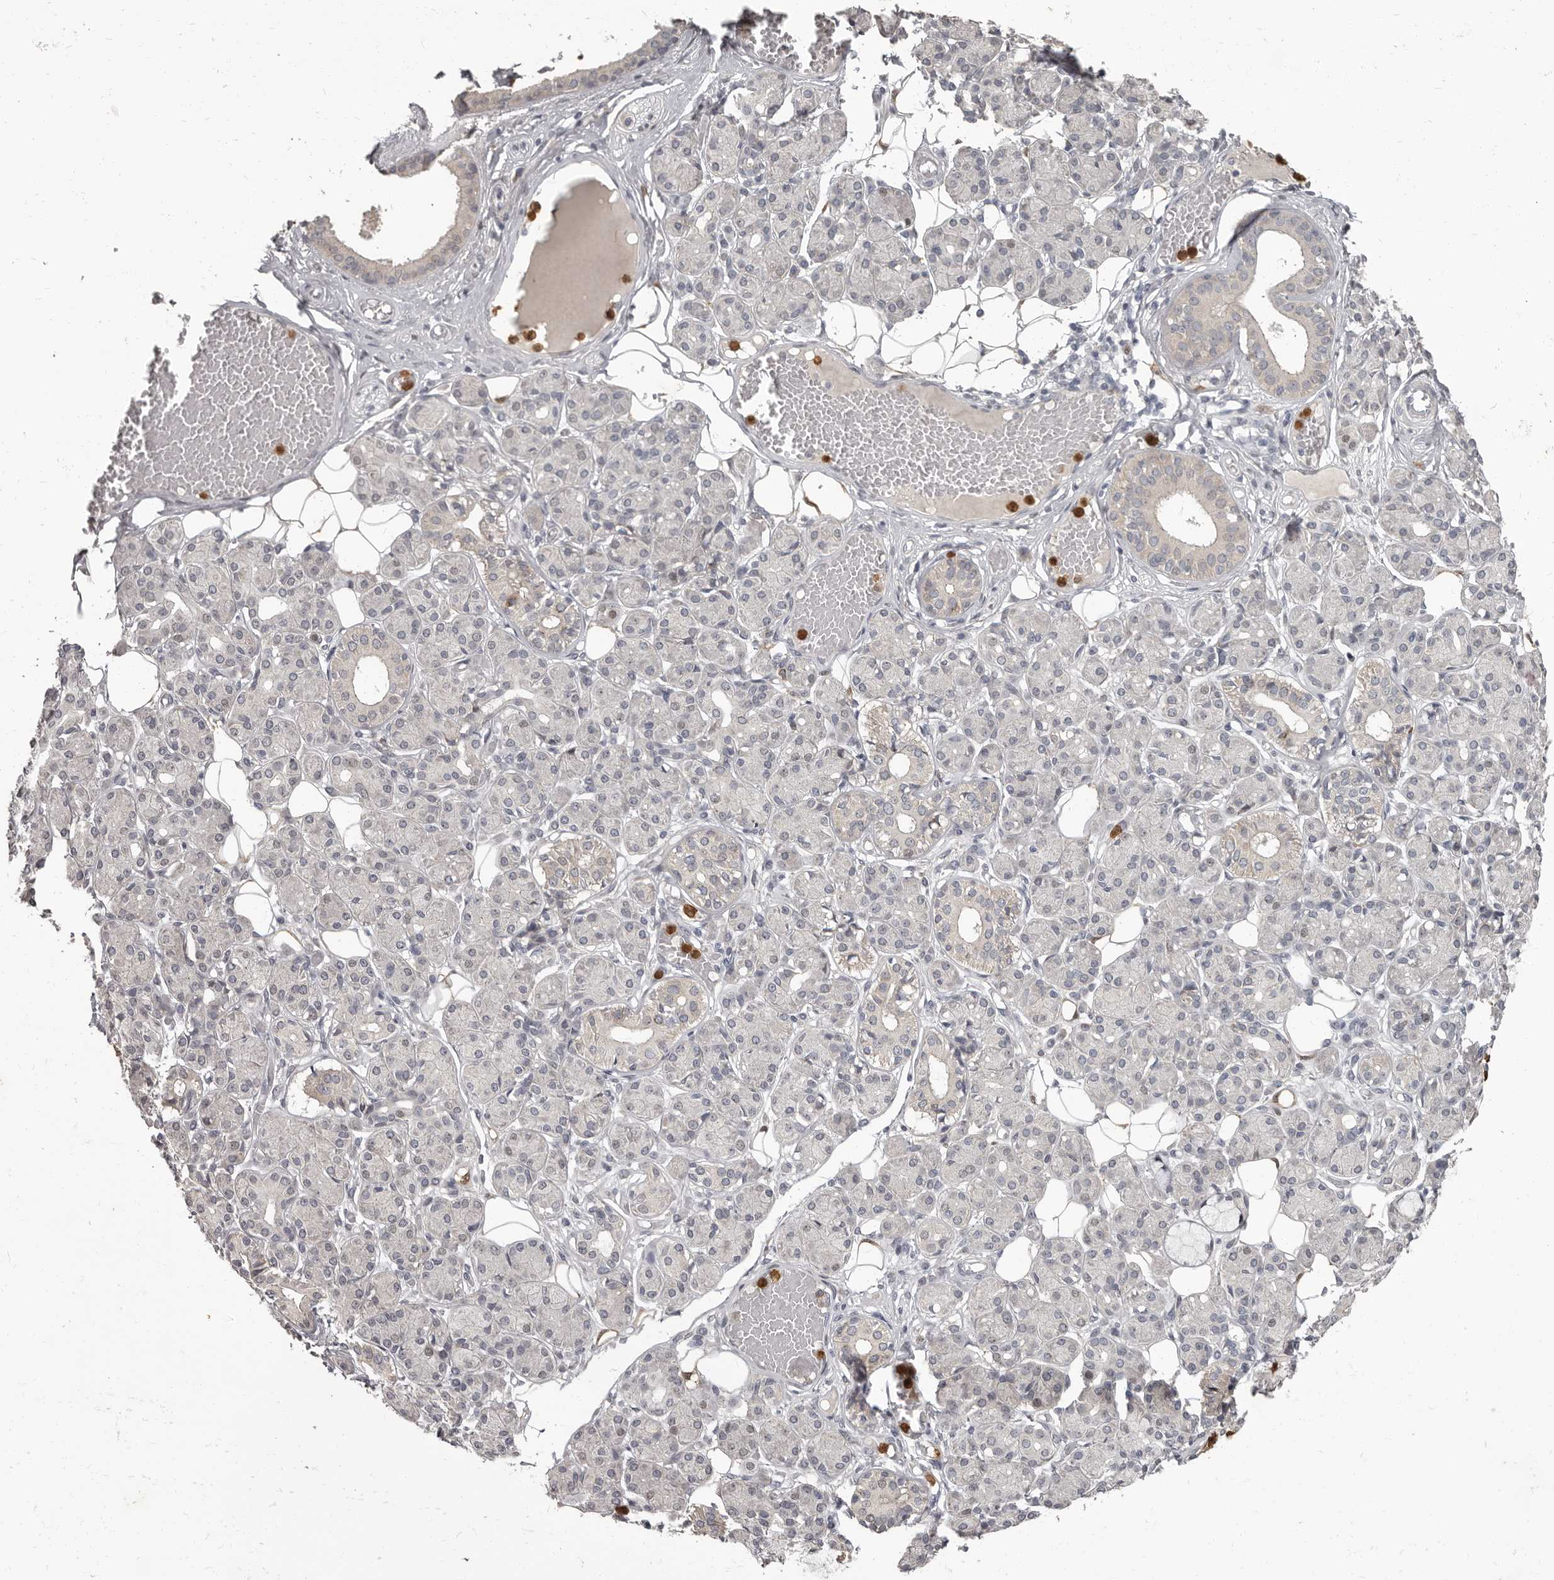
{"staining": {"intensity": "negative", "quantity": "none", "location": "none"}, "tissue": "salivary gland", "cell_type": "Glandular cells", "image_type": "normal", "snomed": [{"axis": "morphology", "description": "Normal tissue, NOS"}, {"axis": "topography", "description": "Salivary gland"}], "caption": "IHC image of normal human salivary gland stained for a protein (brown), which exhibits no expression in glandular cells. (DAB (3,3'-diaminobenzidine) IHC visualized using brightfield microscopy, high magnification).", "gene": "GPR157", "patient": {"sex": "male", "age": 63}}